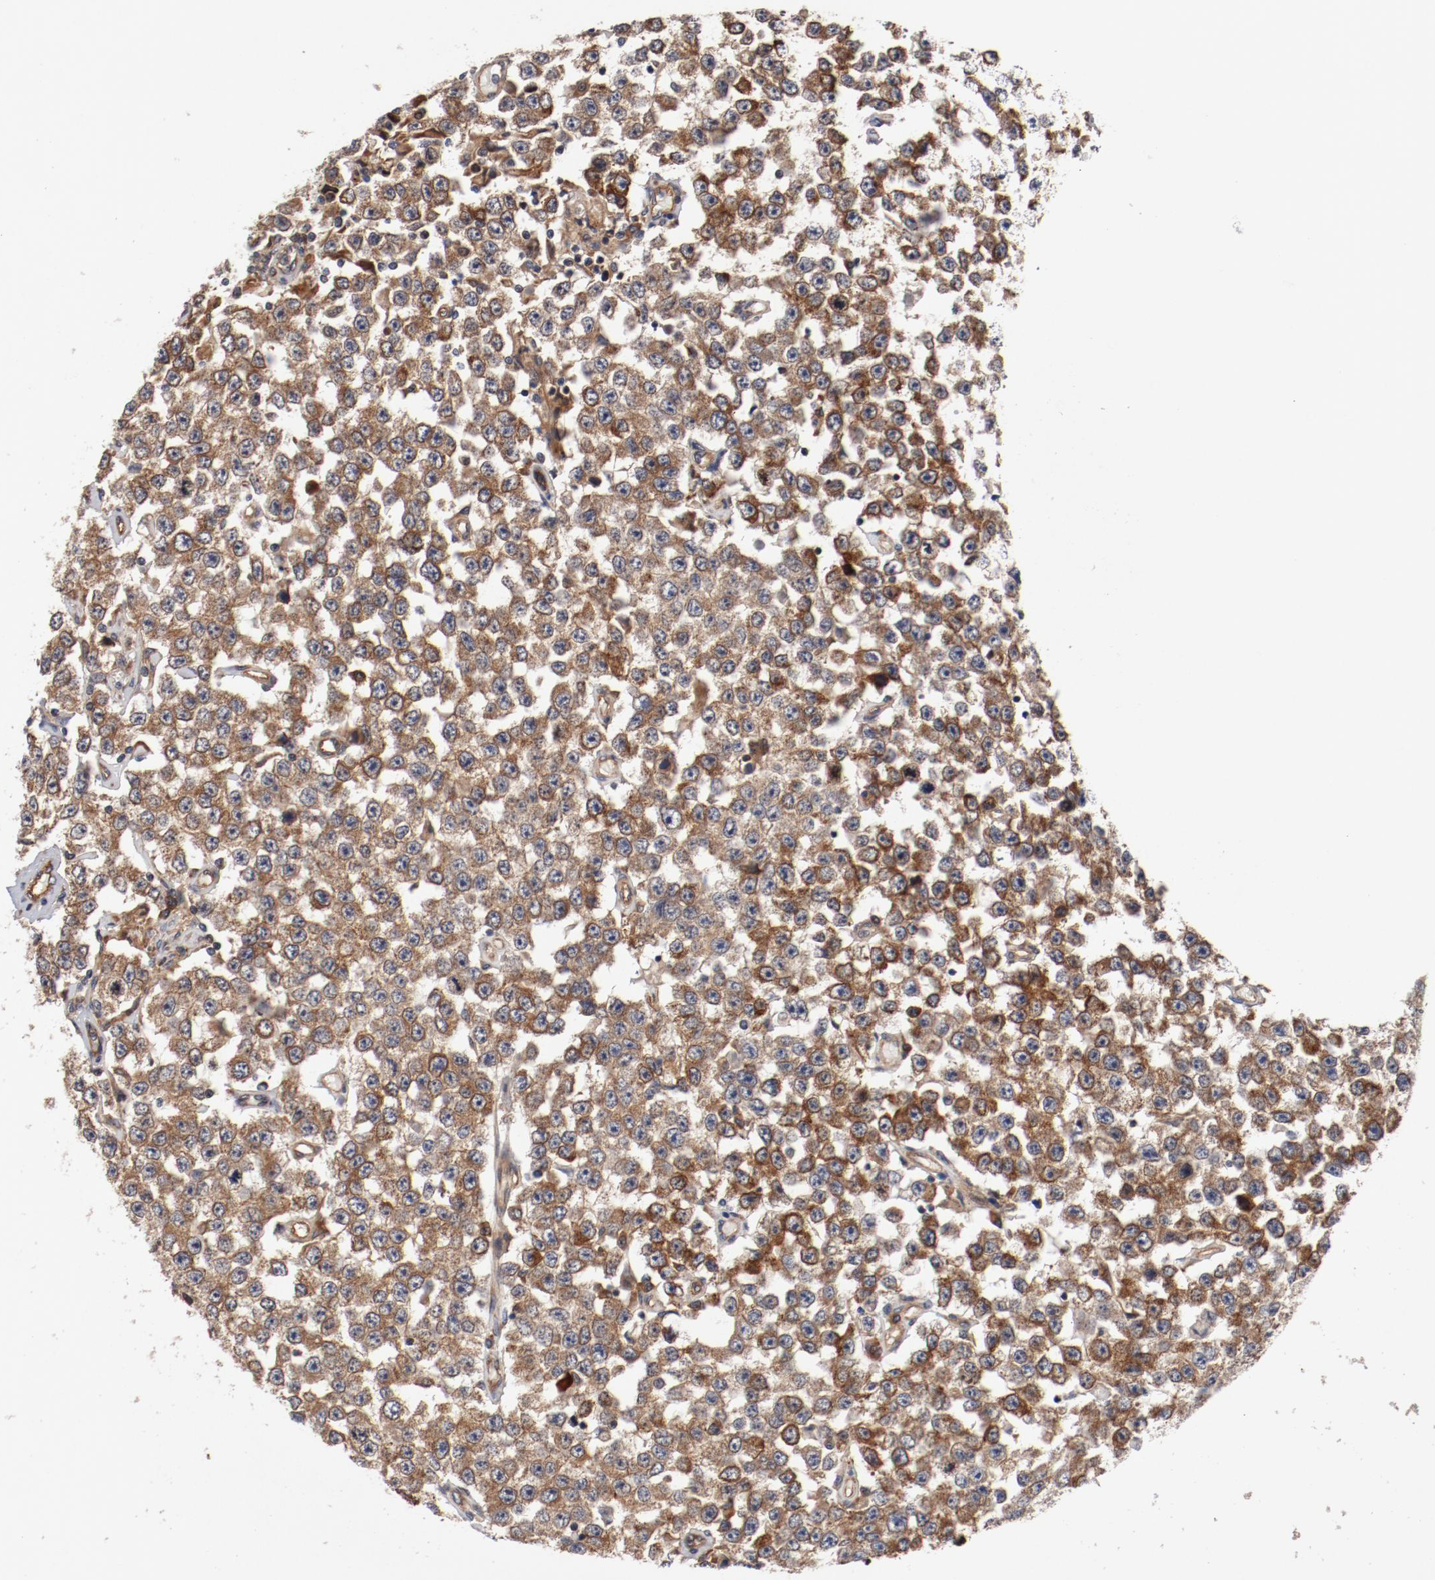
{"staining": {"intensity": "moderate", "quantity": ">75%", "location": "cytoplasmic/membranous"}, "tissue": "testis cancer", "cell_type": "Tumor cells", "image_type": "cancer", "snomed": [{"axis": "morphology", "description": "Seminoma, NOS"}, {"axis": "topography", "description": "Testis"}], "caption": "Brown immunohistochemical staining in human testis cancer (seminoma) demonstrates moderate cytoplasmic/membranous staining in about >75% of tumor cells. The staining is performed using DAB (3,3'-diaminobenzidine) brown chromogen to label protein expression. The nuclei are counter-stained blue using hematoxylin.", "gene": "PITPNM2", "patient": {"sex": "male", "age": 52}}